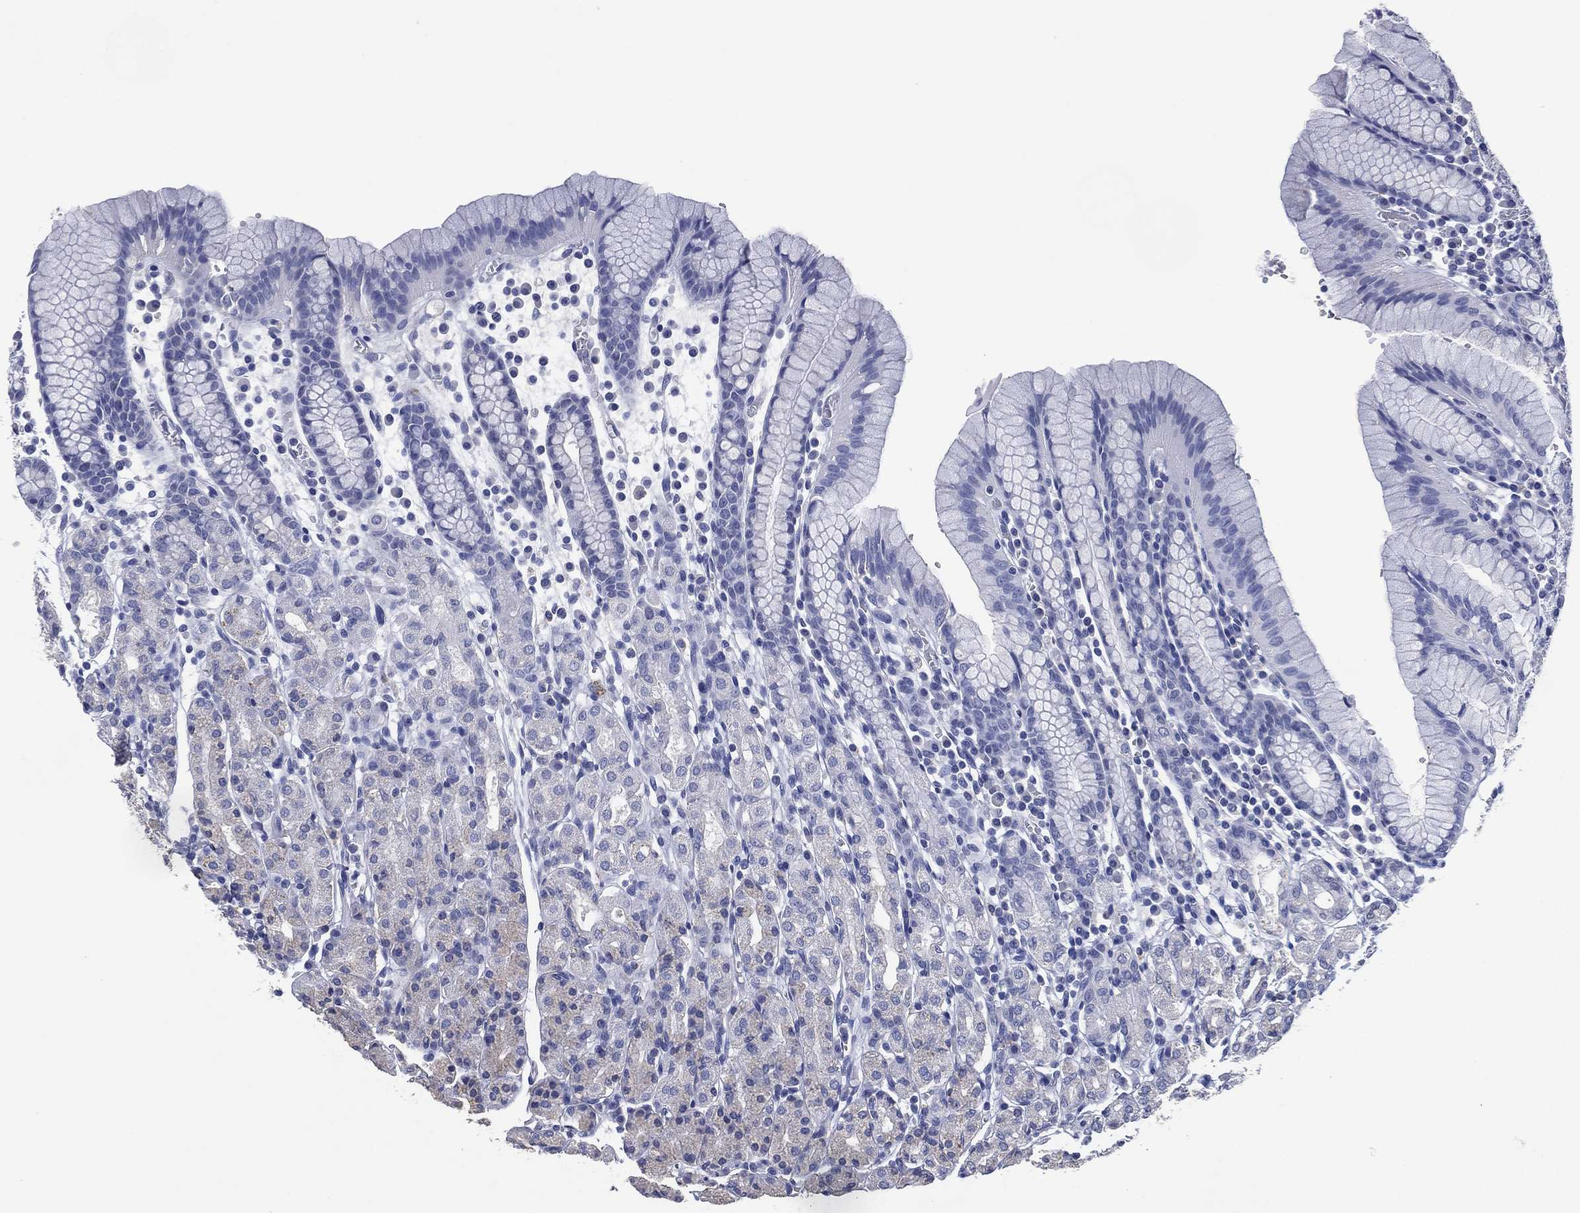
{"staining": {"intensity": "negative", "quantity": "none", "location": "none"}, "tissue": "stomach", "cell_type": "Glandular cells", "image_type": "normal", "snomed": [{"axis": "morphology", "description": "Normal tissue, NOS"}, {"axis": "topography", "description": "Stomach, upper"}, {"axis": "topography", "description": "Stomach"}], "caption": "This photomicrograph is of normal stomach stained with IHC to label a protein in brown with the nuclei are counter-stained blue. There is no expression in glandular cells.", "gene": "FSCN2", "patient": {"sex": "male", "age": 62}}